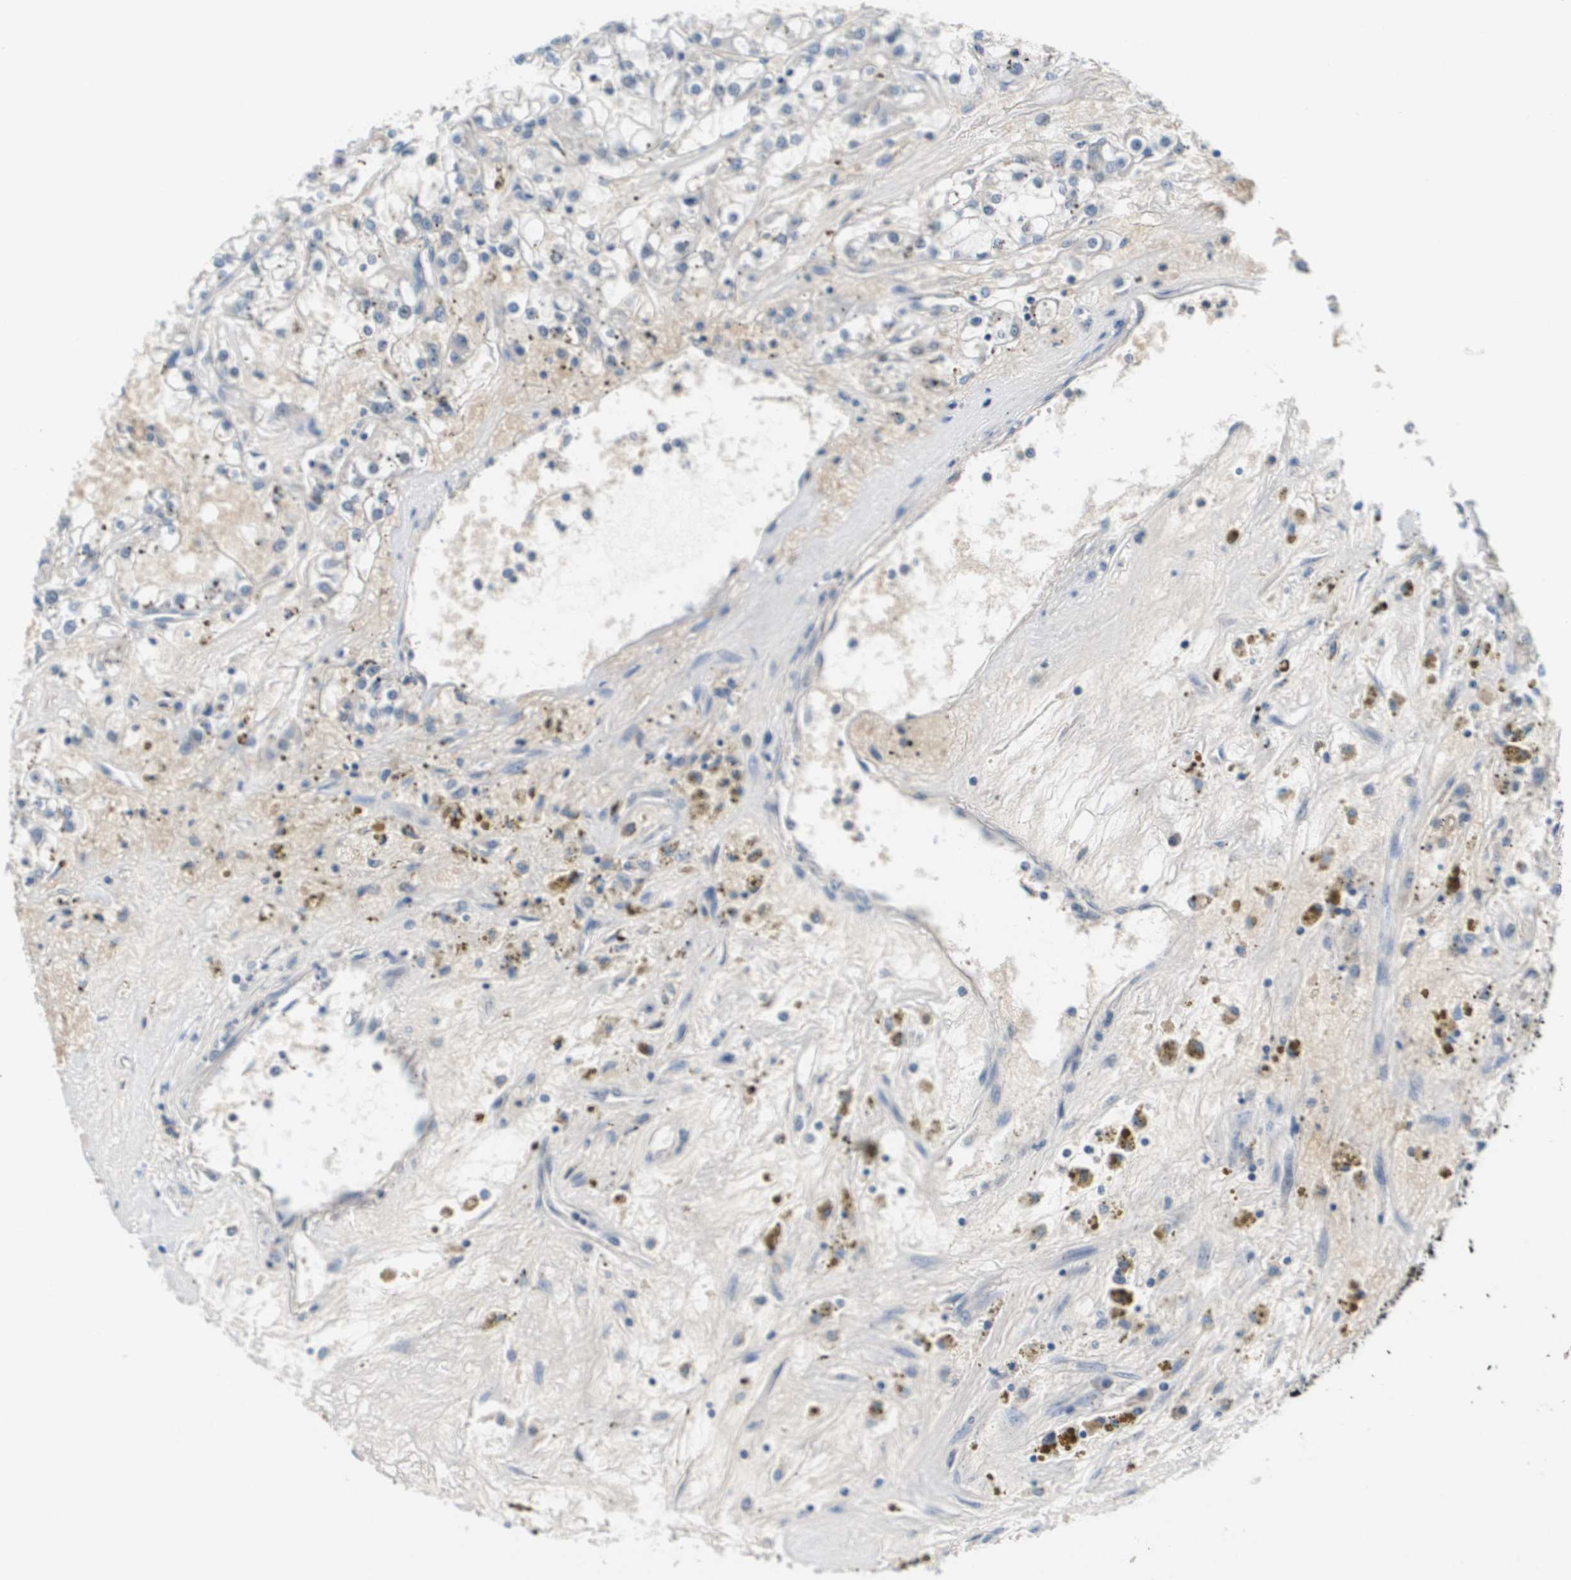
{"staining": {"intensity": "negative", "quantity": "none", "location": "none"}, "tissue": "renal cancer", "cell_type": "Tumor cells", "image_type": "cancer", "snomed": [{"axis": "morphology", "description": "Adenocarcinoma, NOS"}, {"axis": "topography", "description": "Kidney"}], "caption": "IHC histopathology image of neoplastic tissue: adenocarcinoma (renal) stained with DAB (3,3'-diaminobenzidine) shows no significant protein staining in tumor cells.", "gene": "KCNQ5", "patient": {"sex": "female", "age": 52}}